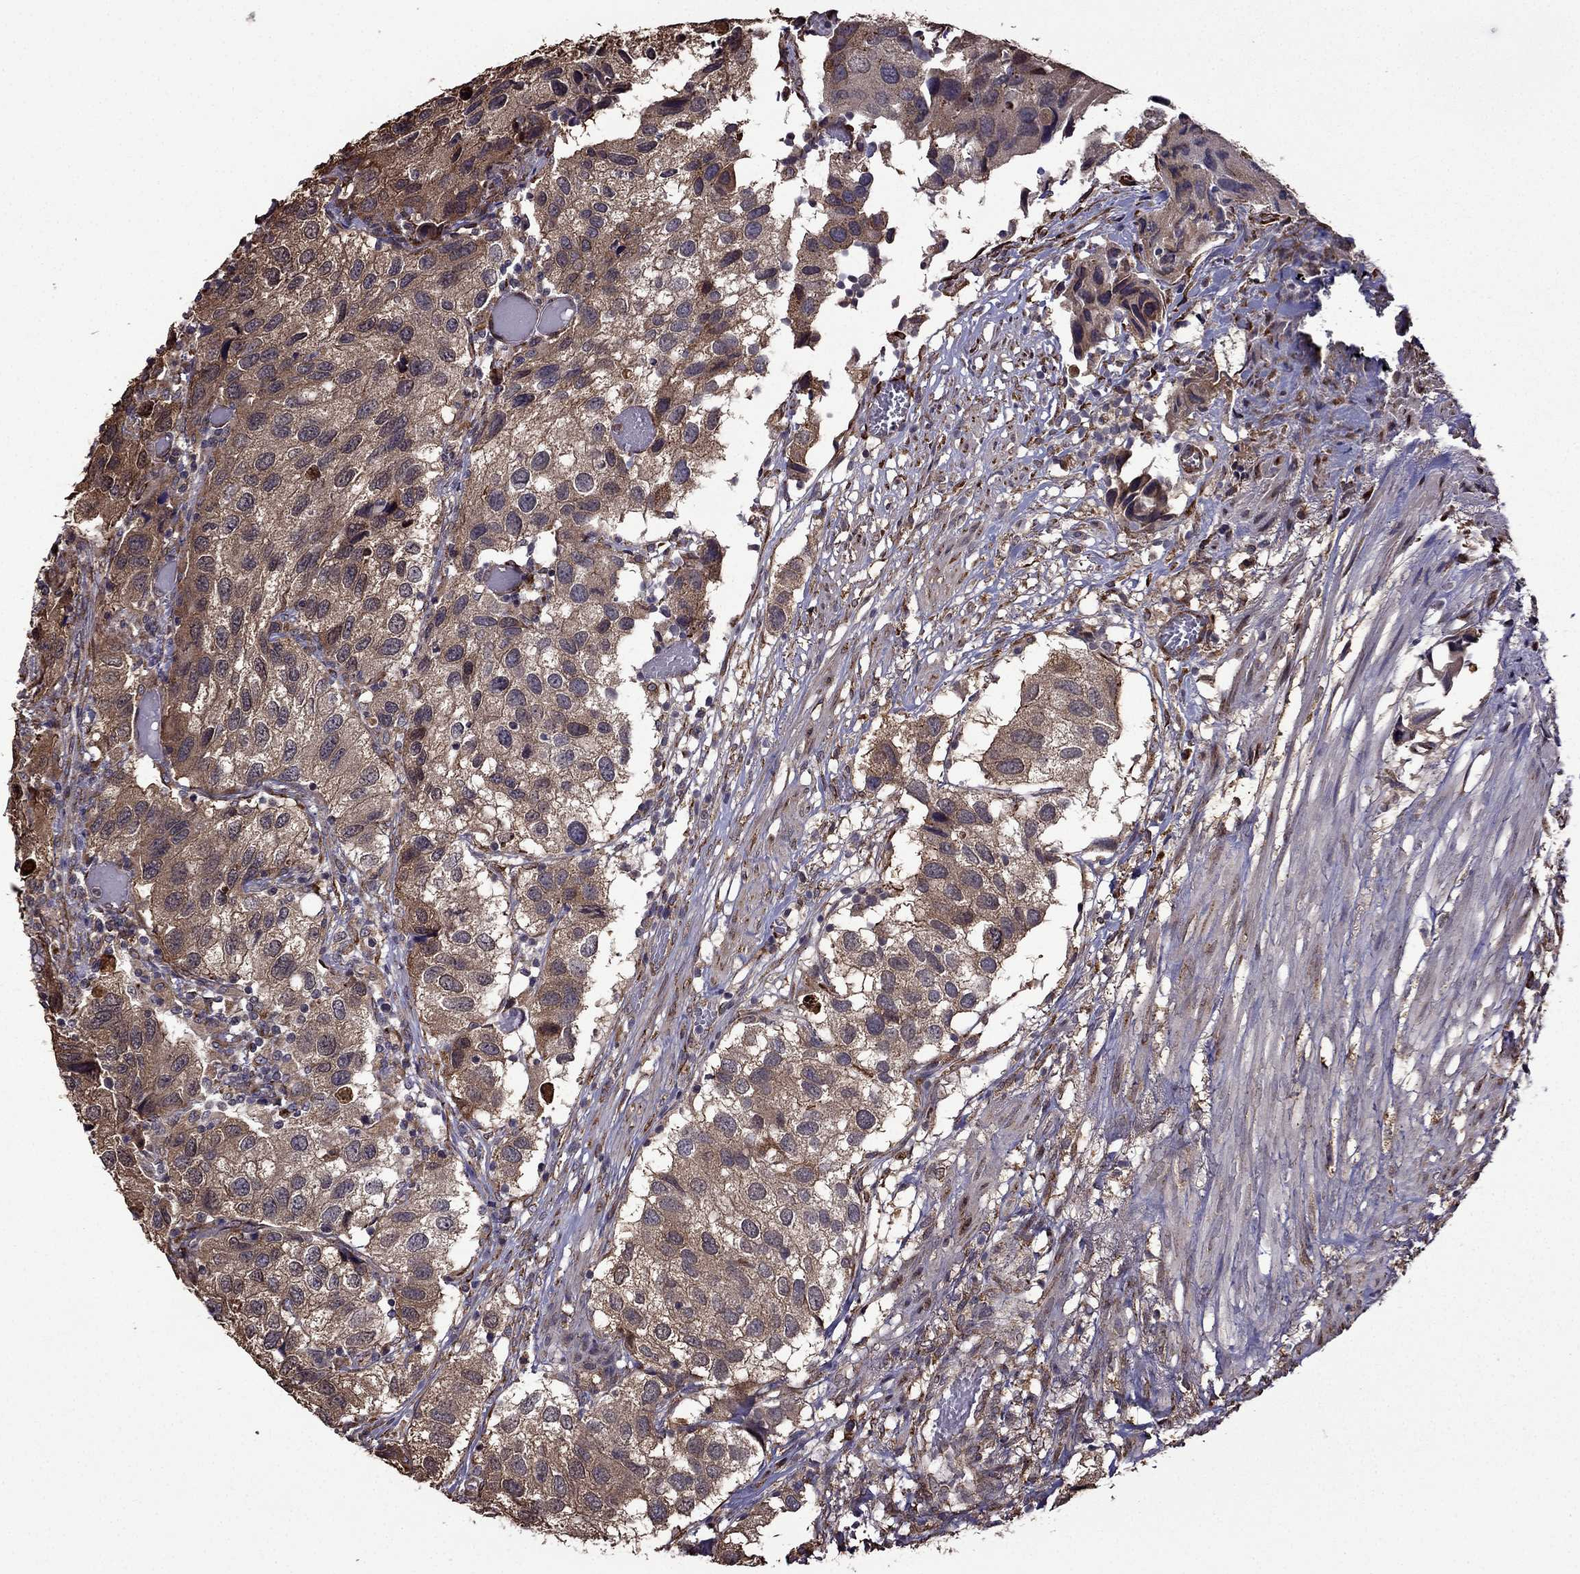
{"staining": {"intensity": "moderate", "quantity": ">75%", "location": "cytoplasmic/membranous"}, "tissue": "urothelial cancer", "cell_type": "Tumor cells", "image_type": "cancer", "snomed": [{"axis": "morphology", "description": "Urothelial carcinoma, High grade"}, {"axis": "topography", "description": "Urinary bladder"}], "caption": "Immunohistochemistry image of urothelial cancer stained for a protein (brown), which exhibits medium levels of moderate cytoplasmic/membranous positivity in about >75% of tumor cells.", "gene": "IKBIP", "patient": {"sex": "male", "age": 79}}